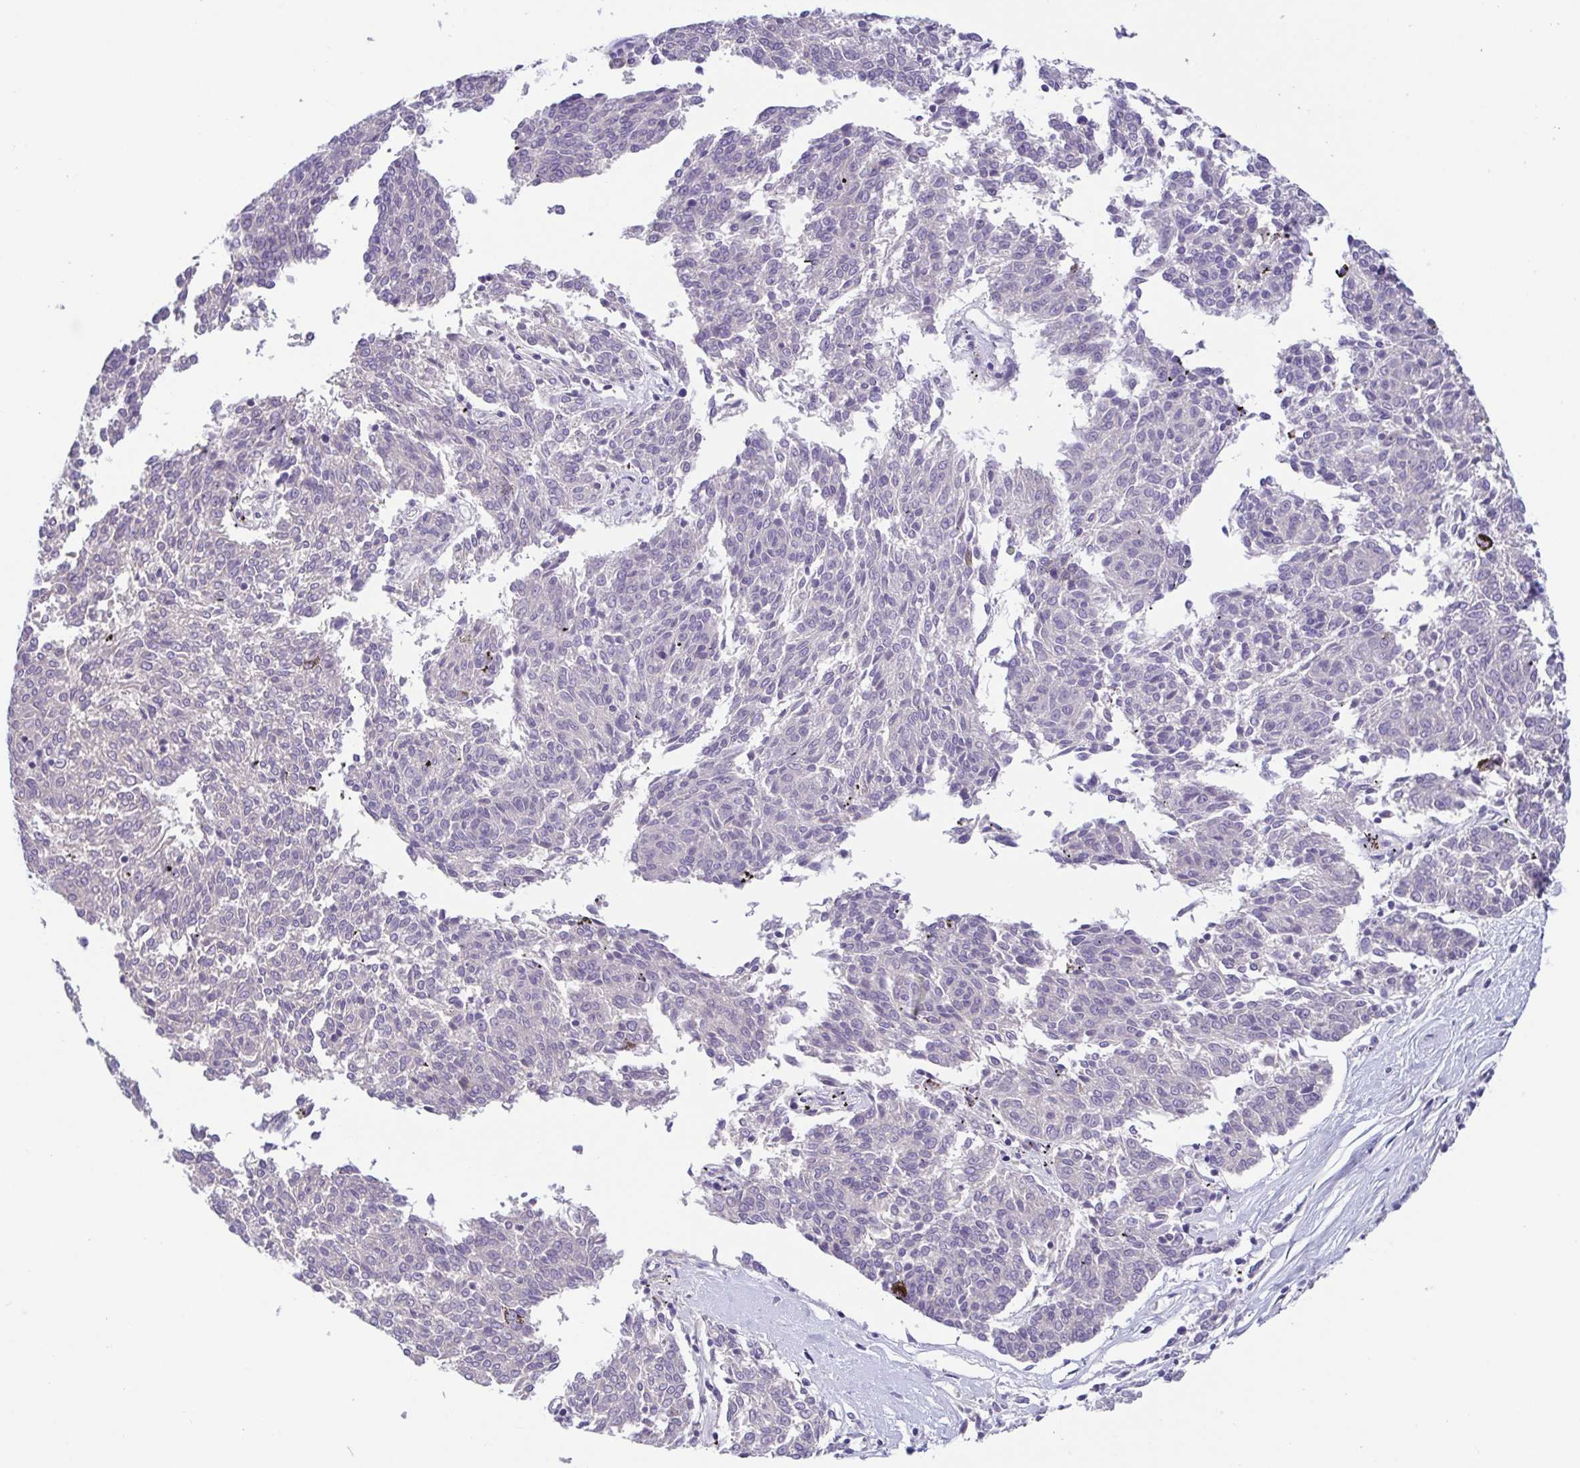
{"staining": {"intensity": "negative", "quantity": "none", "location": "none"}, "tissue": "melanoma", "cell_type": "Tumor cells", "image_type": "cancer", "snomed": [{"axis": "morphology", "description": "Malignant melanoma, NOS"}, {"axis": "topography", "description": "Skin"}], "caption": "A micrograph of melanoma stained for a protein displays no brown staining in tumor cells. (DAB (3,3'-diaminobenzidine) immunohistochemistry (IHC) with hematoxylin counter stain).", "gene": "A1BG", "patient": {"sex": "female", "age": 72}}